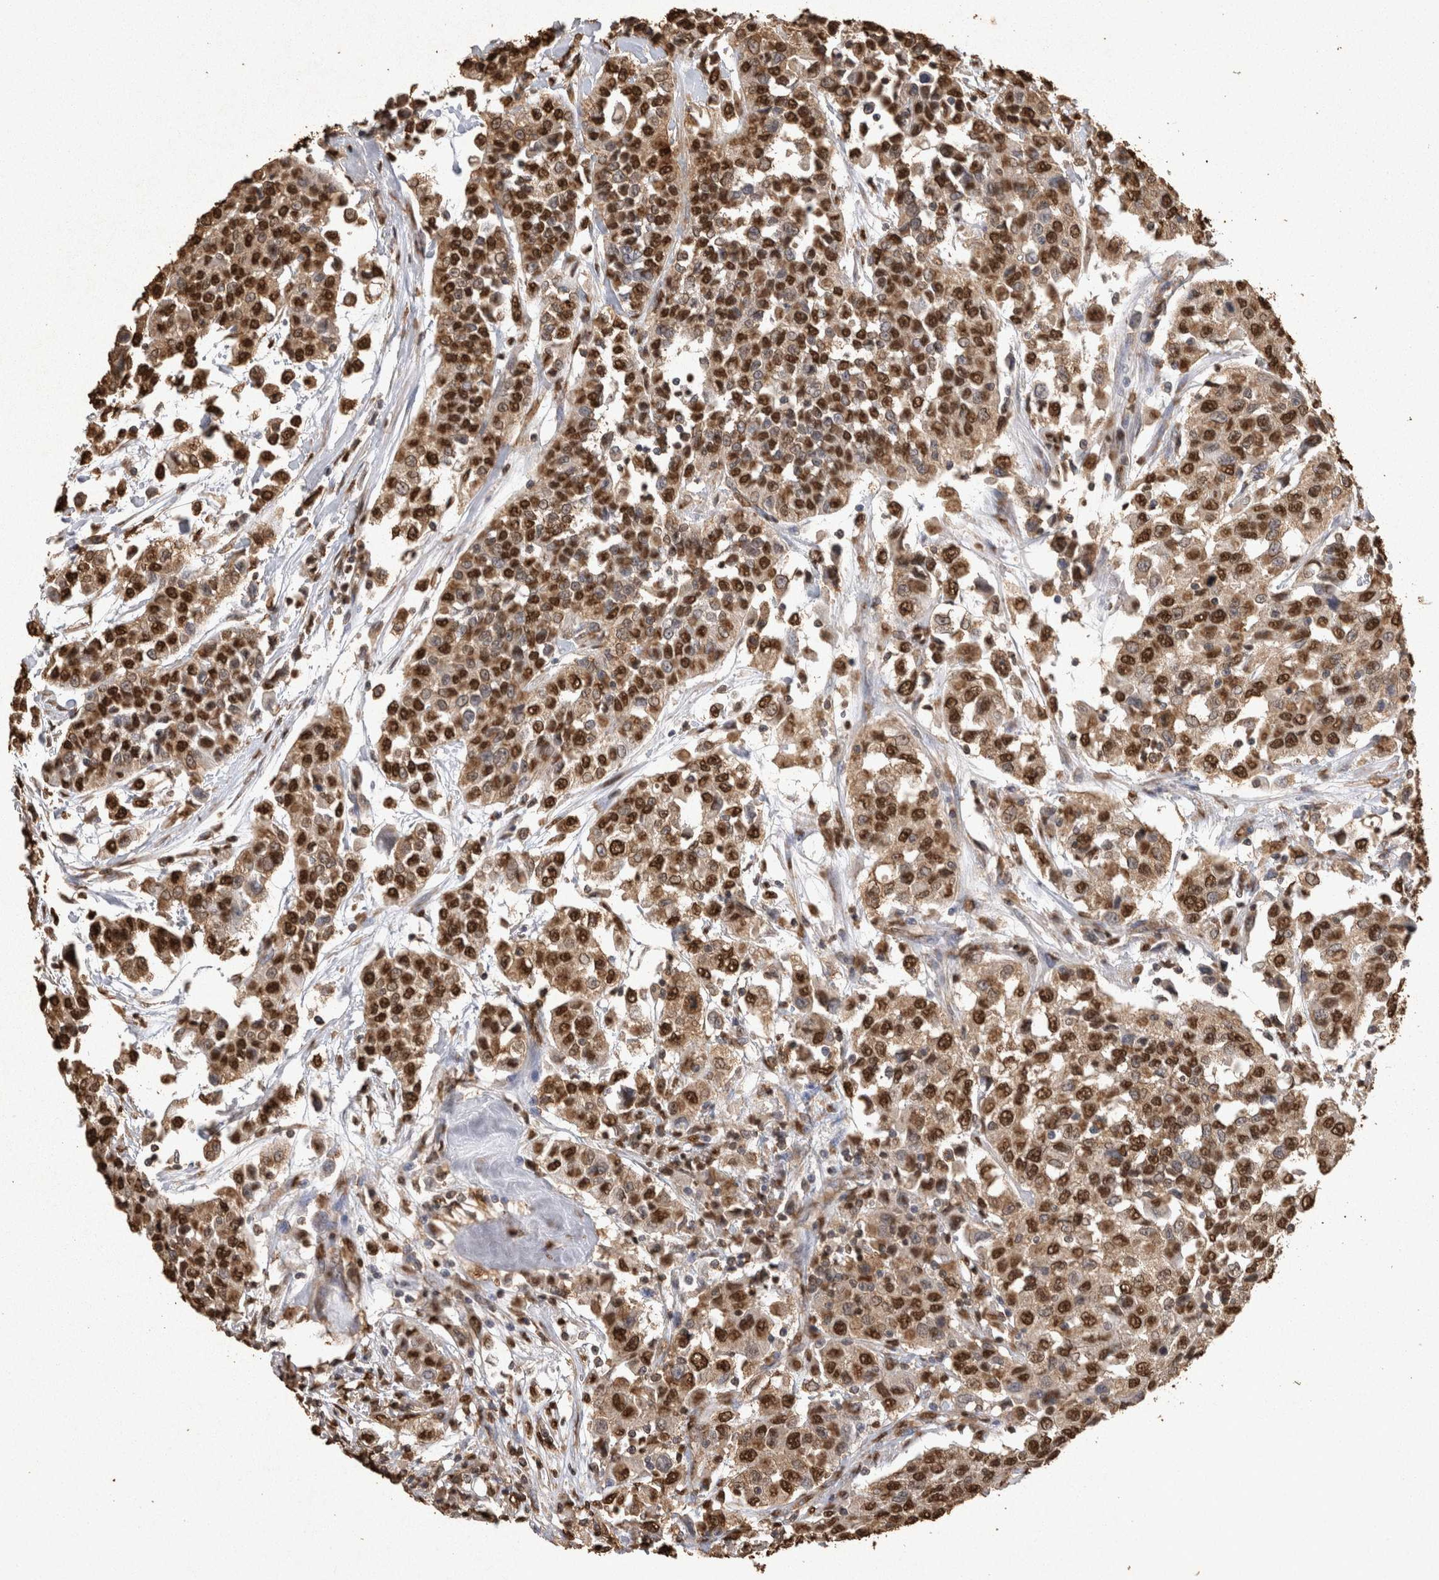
{"staining": {"intensity": "strong", "quantity": ">75%", "location": "nuclear"}, "tissue": "urothelial cancer", "cell_type": "Tumor cells", "image_type": "cancer", "snomed": [{"axis": "morphology", "description": "Urothelial carcinoma, High grade"}, {"axis": "topography", "description": "Urinary bladder"}], "caption": "Urothelial carcinoma (high-grade) stained with immunohistochemistry reveals strong nuclear expression in approximately >75% of tumor cells. The protein of interest is stained brown, and the nuclei are stained in blue (DAB (3,3'-diaminobenzidine) IHC with brightfield microscopy, high magnification).", "gene": "OAS2", "patient": {"sex": "female", "age": 80}}